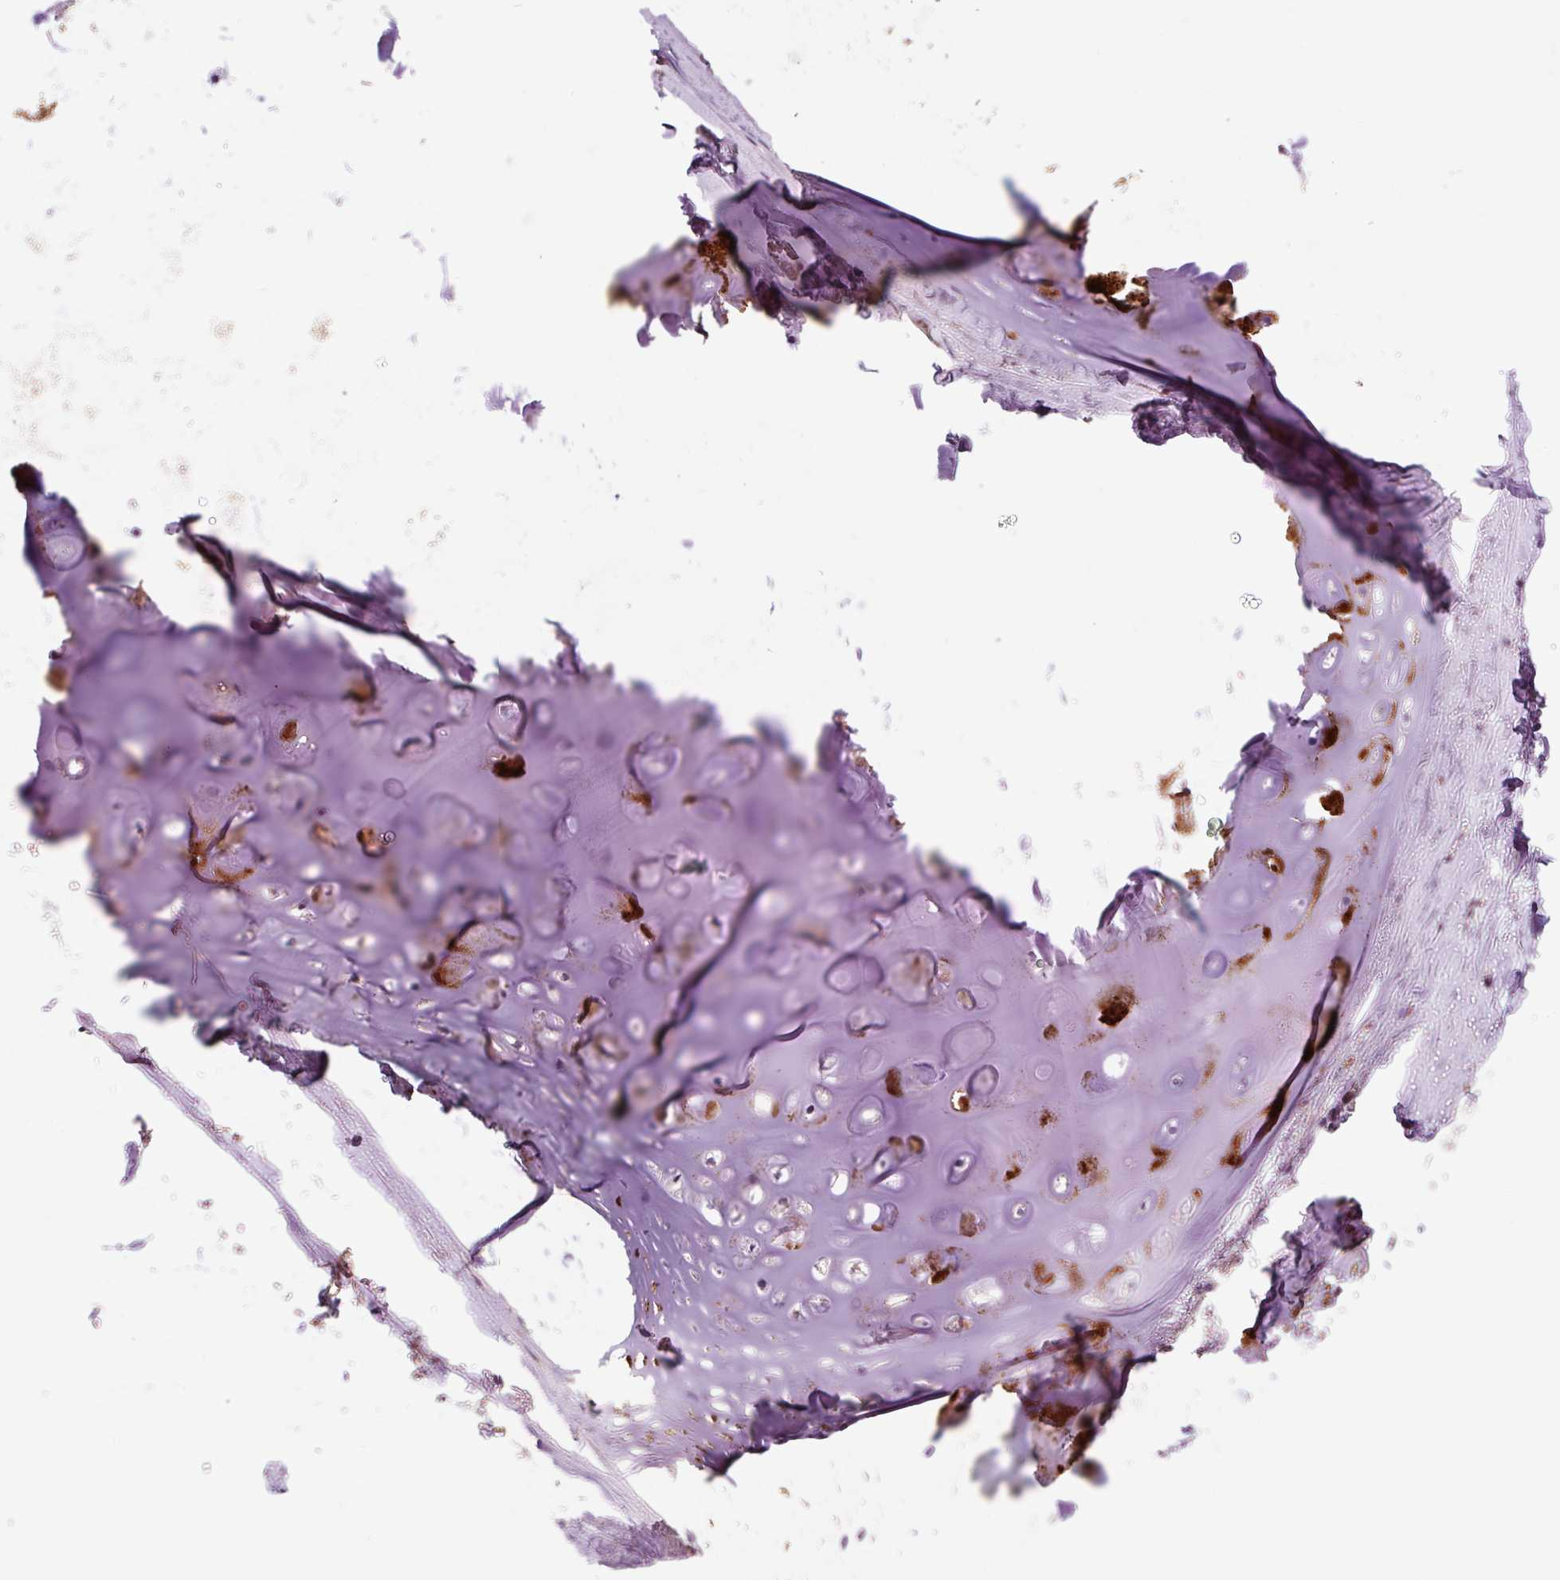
{"staining": {"intensity": "strong", "quantity": ">75%", "location": "cytoplasmic/membranous"}, "tissue": "soft tissue", "cell_type": "Chondrocytes", "image_type": "normal", "snomed": [{"axis": "morphology", "description": "Normal tissue, NOS"}, {"axis": "topography", "description": "Cartilage tissue"}, {"axis": "topography", "description": "Bronchus"}, {"axis": "topography", "description": "Peripheral nerve tissue"}], "caption": "About >75% of chondrocytes in benign human soft tissue reveal strong cytoplasmic/membranous protein positivity as visualized by brown immunohistochemical staining.", "gene": "PRIMPOL", "patient": {"sex": "male", "age": 67}}